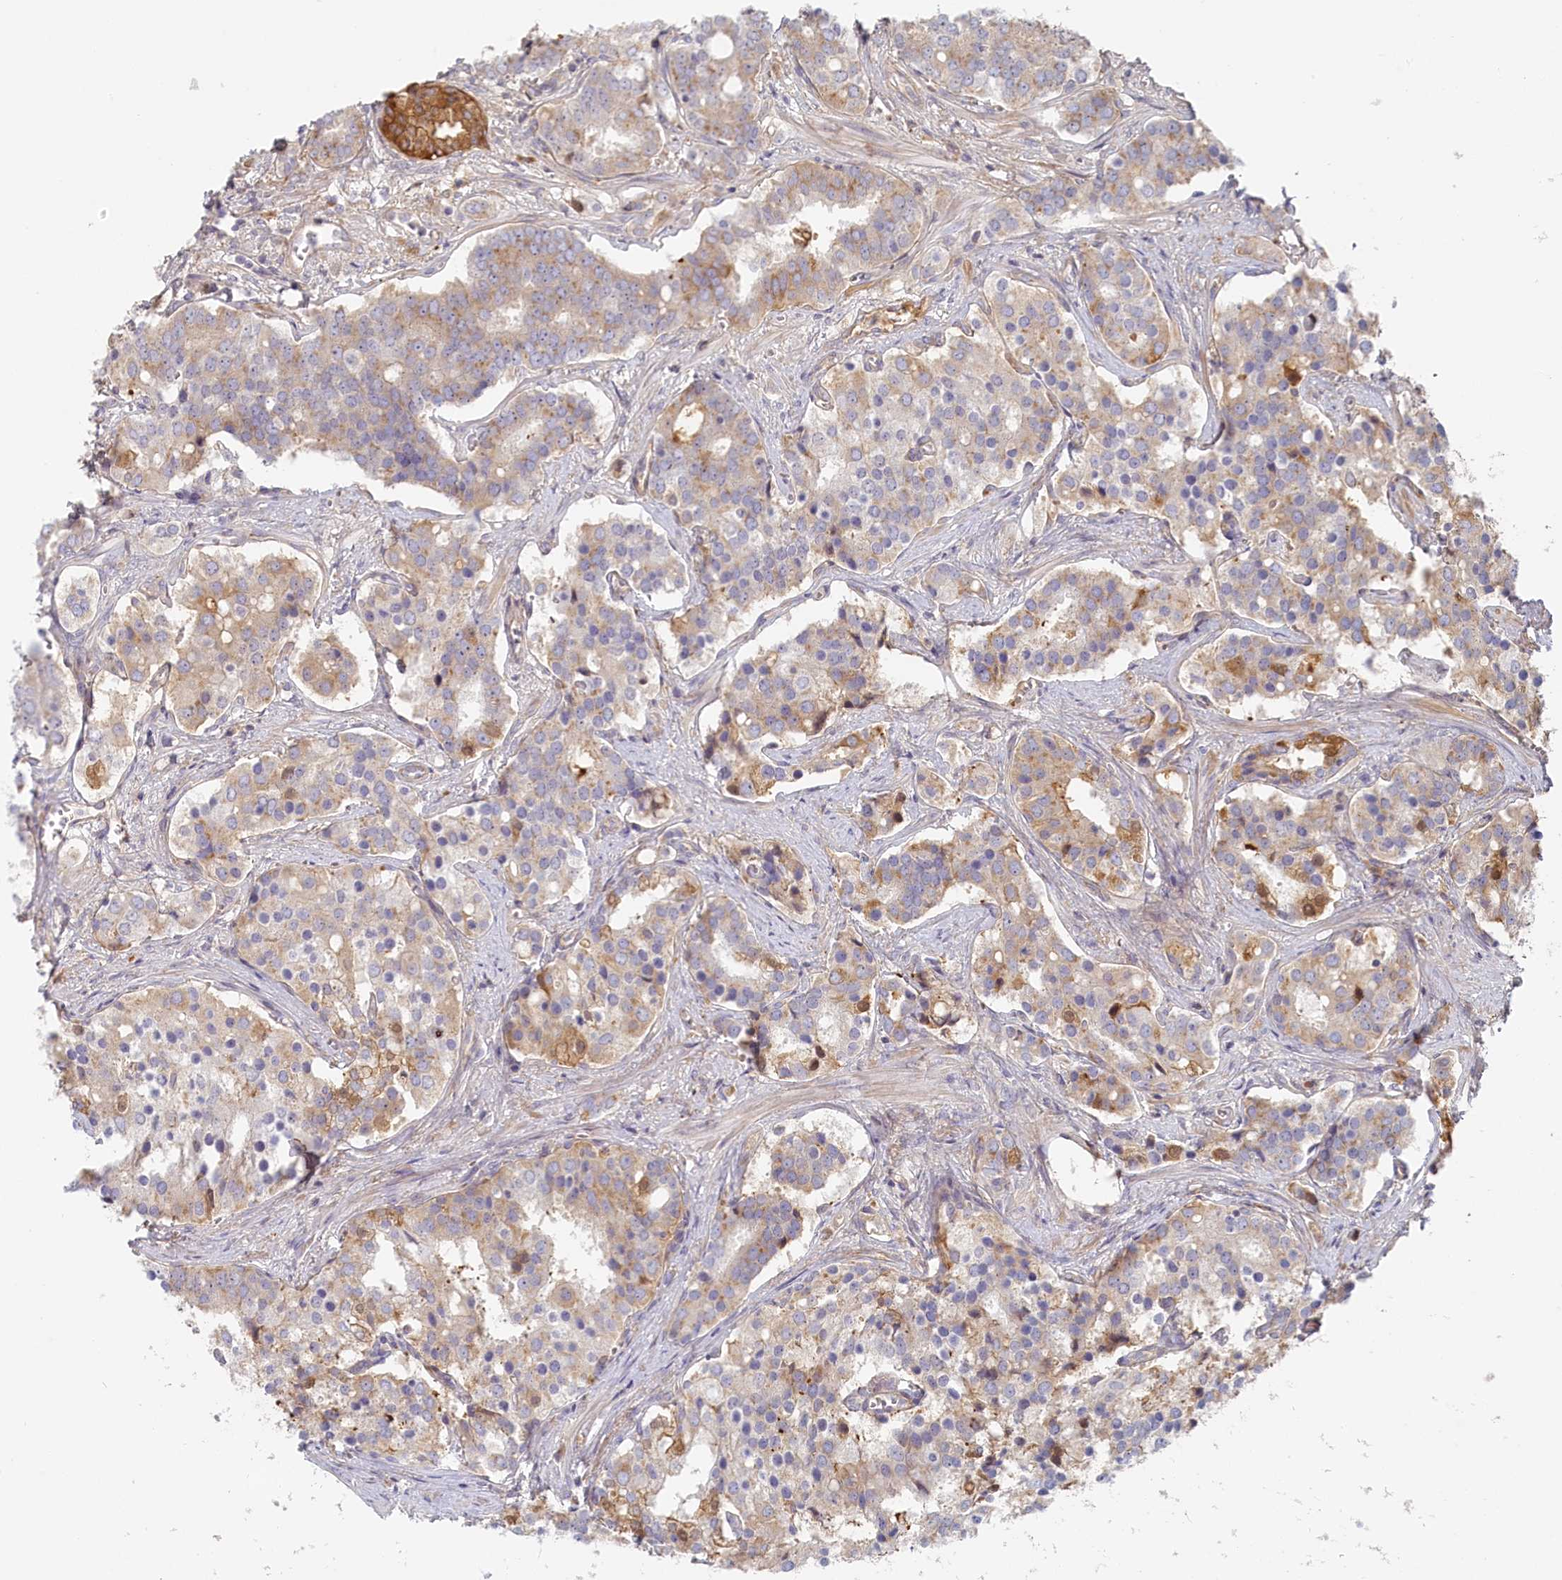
{"staining": {"intensity": "moderate", "quantity": "<25%", "location": "cytoplasmic/membranous"}, "tissue": "prostate cancer", "cell_type": "Tumor cells", "image_type": "cancer", "snomed": [{"axis": "morphology", "description": "Adenocarcinoma, High grade"}, {"axis": "topography", "description": "Prostate"}], "caption": "This histopathology image displays prostate cancer (adenocarcinoma (high-grade)) stained with IHC to label a protein in brown. The cytoplasmic/membranous of tumor cells show moderate positivity for the protein. Nuclei are counter-stained blue.", "gene": "STX16", "patient": {"sex": "male", "age": 67}}